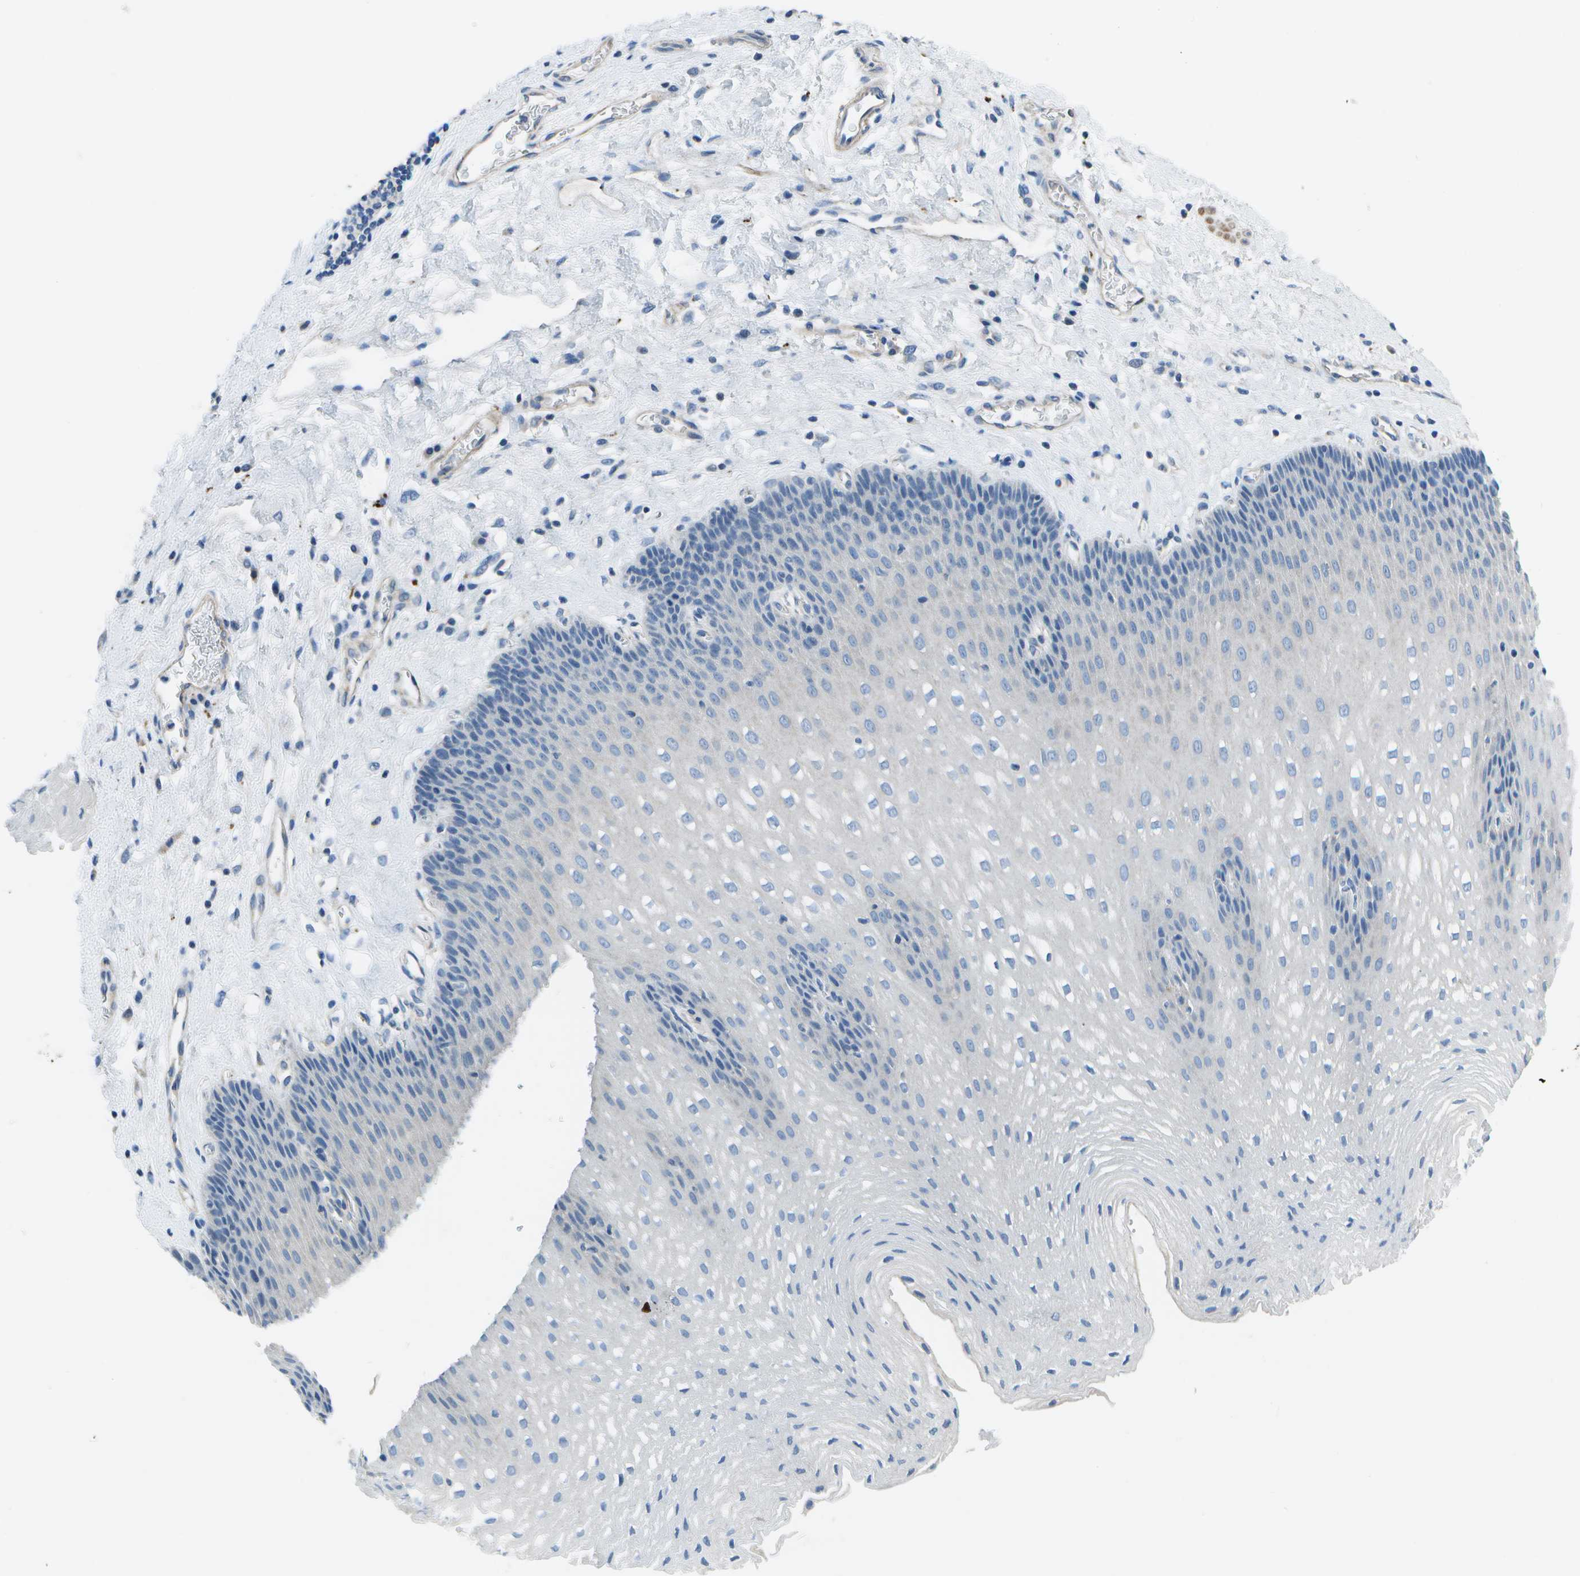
{"staining": {"intensity": "weak", "quantity": "<25%", "location": "cytoplasmic/membranous"}, "tissue": "esophagus", "cell_type": "Squamous epithelial cells", "image_type": "normal", "snomed": [{"axis": "morphology", "description": "Normal tissue, NOS"}, {"axis": "topography", "description": "Esophagus"}], "caption": "IHC photomicrograph of normal esophagus: human esophagus stained with DAB (3,3'-diaminobenzidine) demonstrates no significant protein positivity in squamous epithelial cells.", "gene": "DCT", "patient": {"sex": "male", "age": 48}}